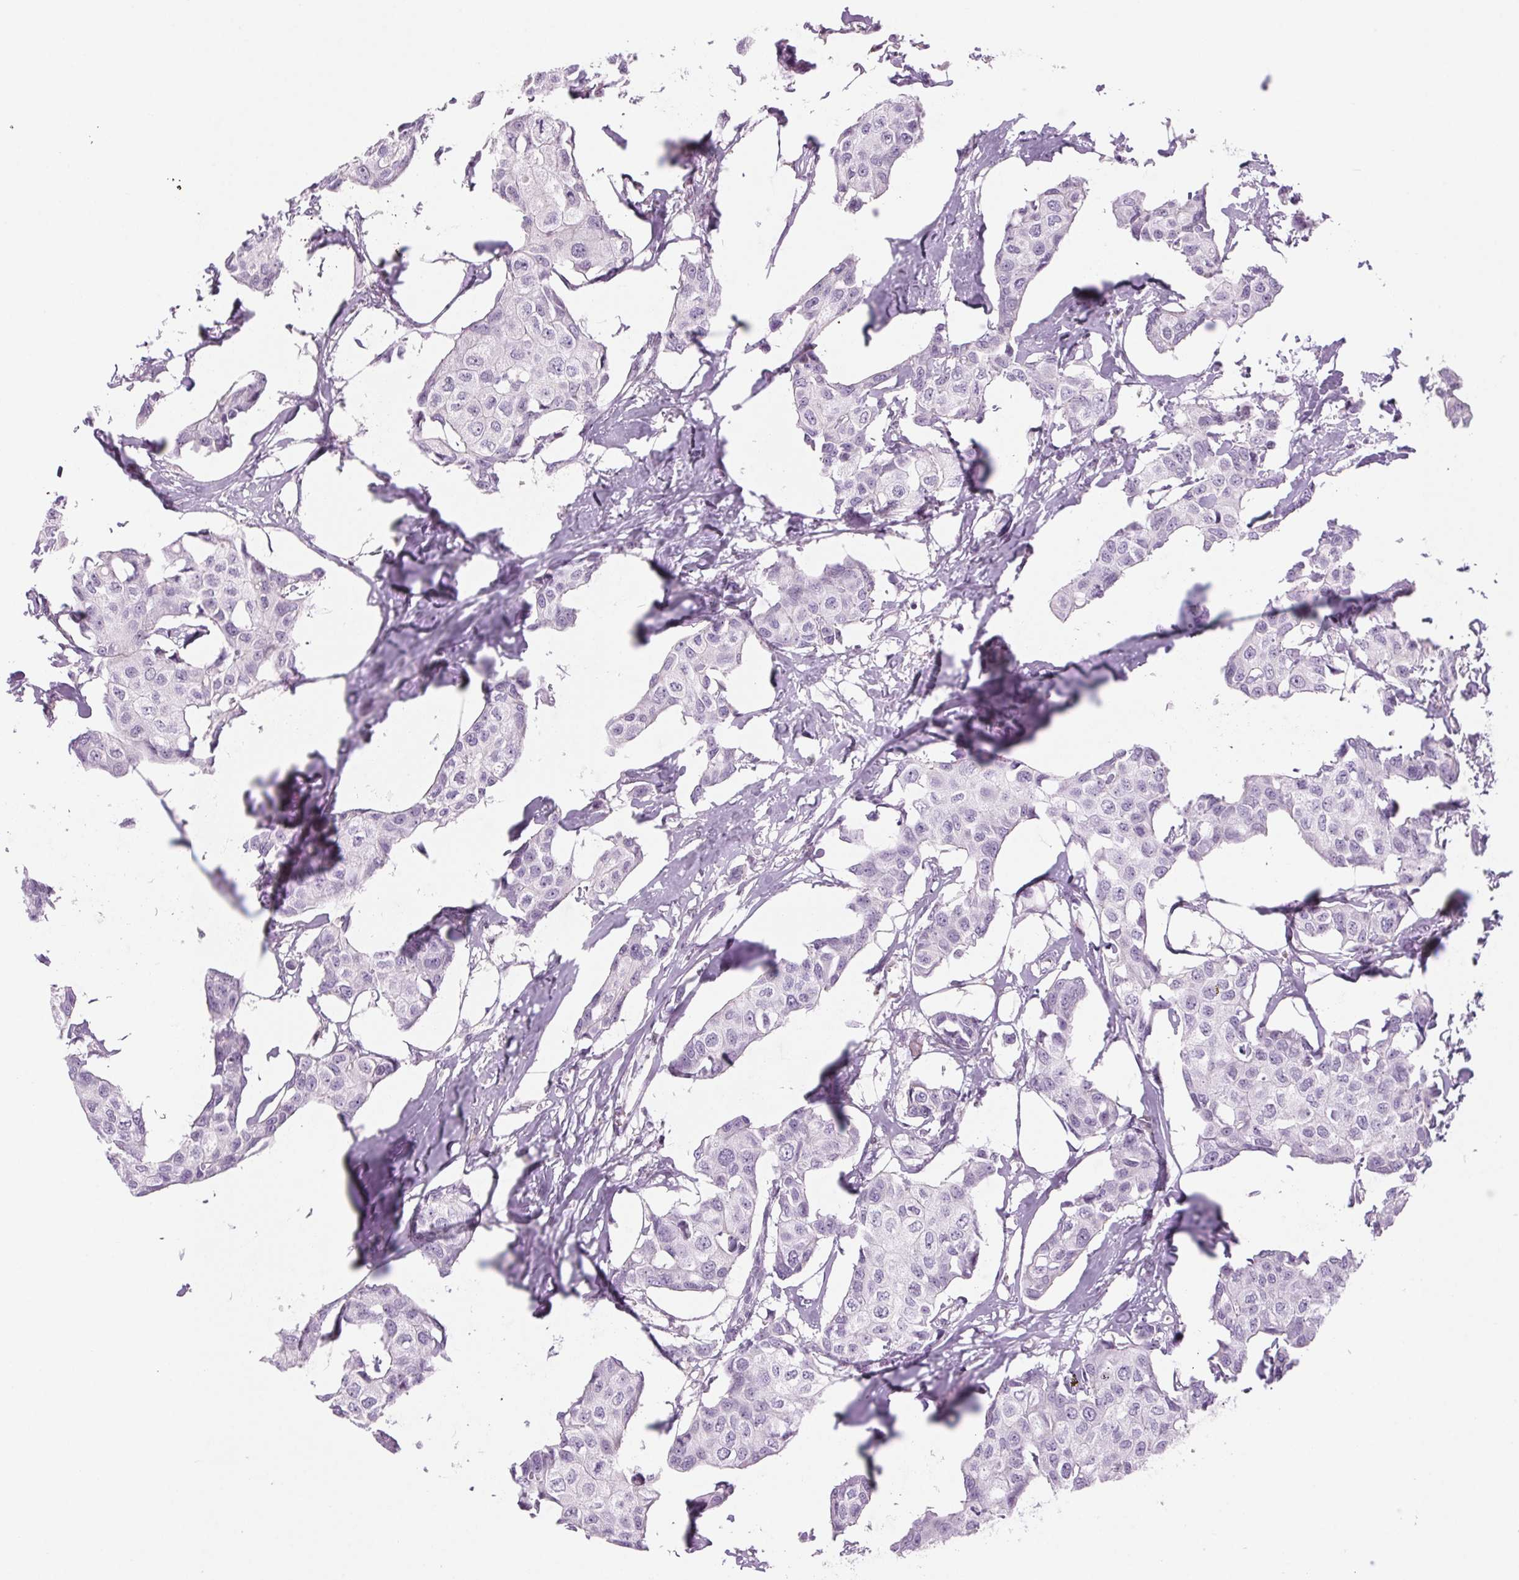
{"staining": {"intensity": "negative", "quantity": "none", "location": "none"}, "tissue": "breast cancer", "cell_type": "Tumor cells", "image_type": "cancer", "snomed": [{"axis": "morphology", "description": "Duct carcinoma"}, {"axis": "topography", "description": "Breast"}], "caption": "Micrograph shows no protein staining in tumor cells of breast infiltrating ductal carcinoma tissue. (Immunohistochemistry, brightfield microscopy, high magnification).", "gene": "SLC6A19", "patient": {"sex": "female", "age": 80}}